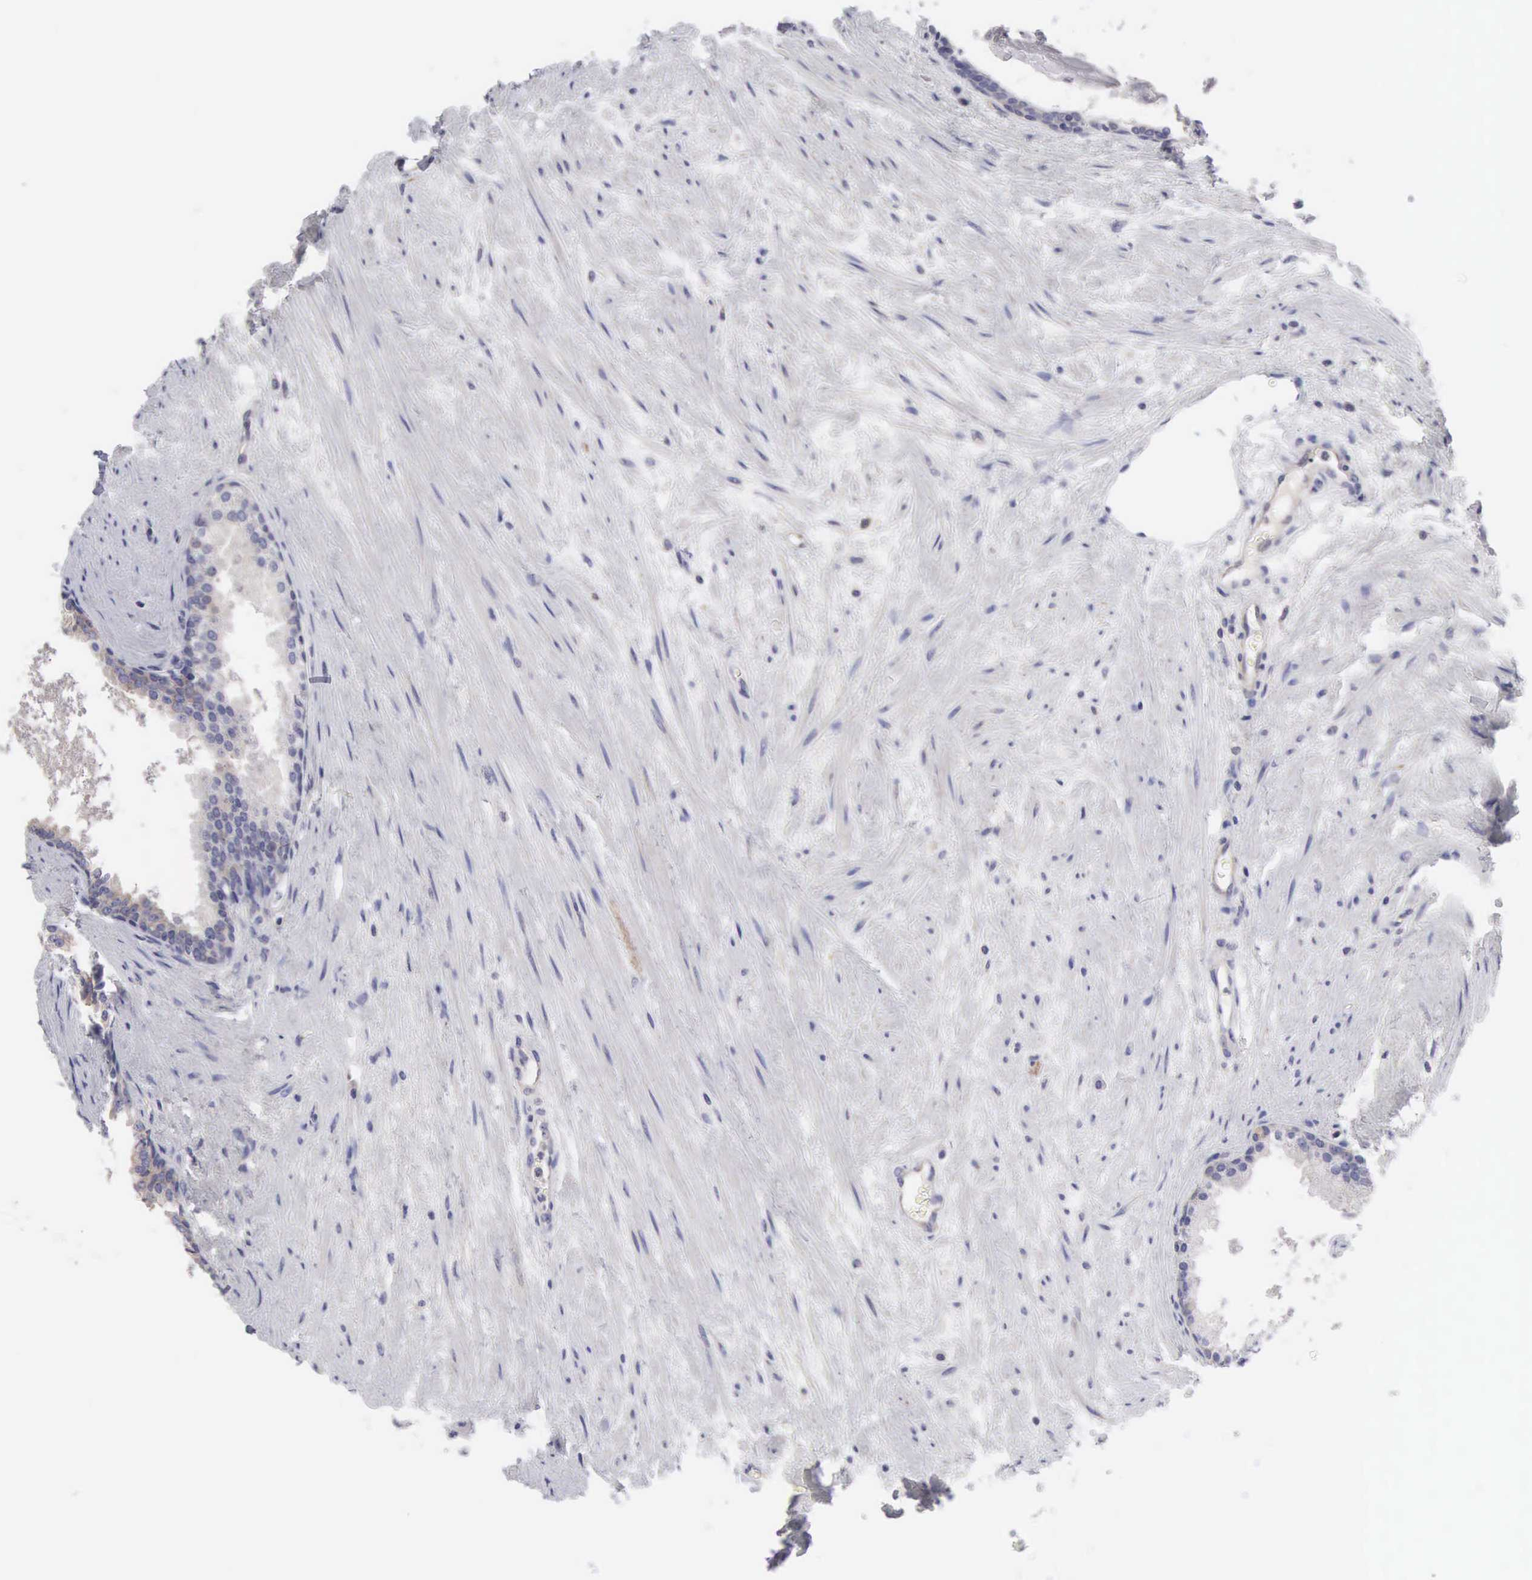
{"staining": {"intensity": "negative", "quantity": "none", "location": "none"}, "tissue": "prostate", "cell_type": "Glandular cells", "image_type": "normal", "snomed": [{"axis": "morphology", "description": "Normal tissue, NOS"}, {"axis": "topography", "description": "Prostate"}], "caption": "Image shows no significant protein expression in glandular cells of unremarkable prostate. (Brightfield microscopy of DAB (3,3'-diaminobenzidine) immunohistochemistry at high magnification).", "gene": "SLITRK4", "patient": {"sex": "male", "age": 65}}